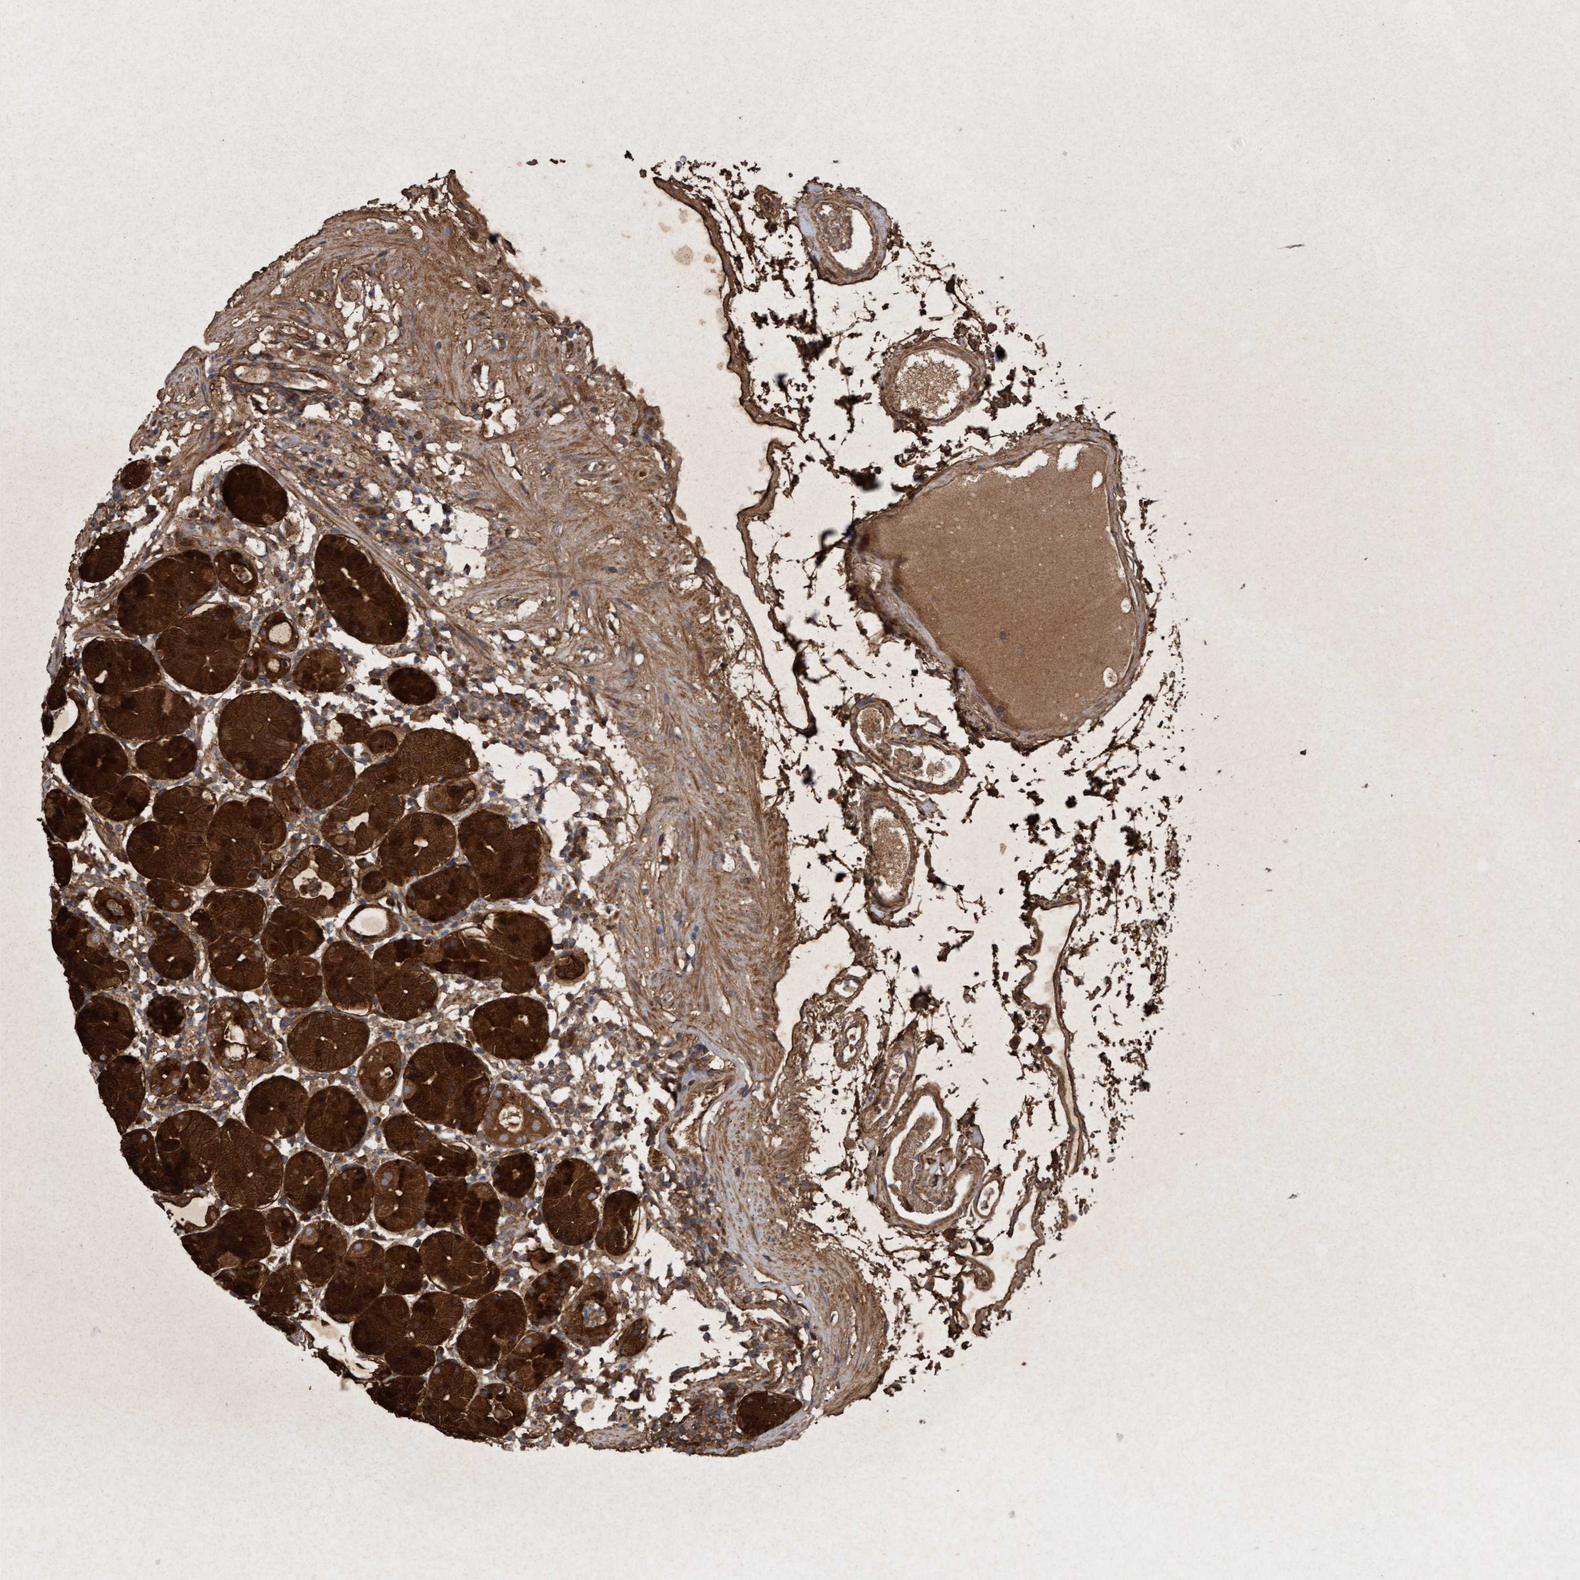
{"staining": {"intensity": "strong", "quantity": ">75%", "location": "cytoplasmic/membranous"}, "tissue": "stomach", "cell_type": "Glandular cells", "image_type": "normal", "snomed": [{"axis": "morphology", "description": "Normal tissue, NOS"}, {"axis": "topography", "description": "Stomach"}, {"axis": "topography", "description": "Stomach, lower"}], "caption": "This histopathology image exhibits IHC staining of benign human stomach, with high strong cytoplasmic/membranous expression in about >75% of glandular cells.", "gene": "ELP5", "patient": {"sex": "female", "age": 75}}